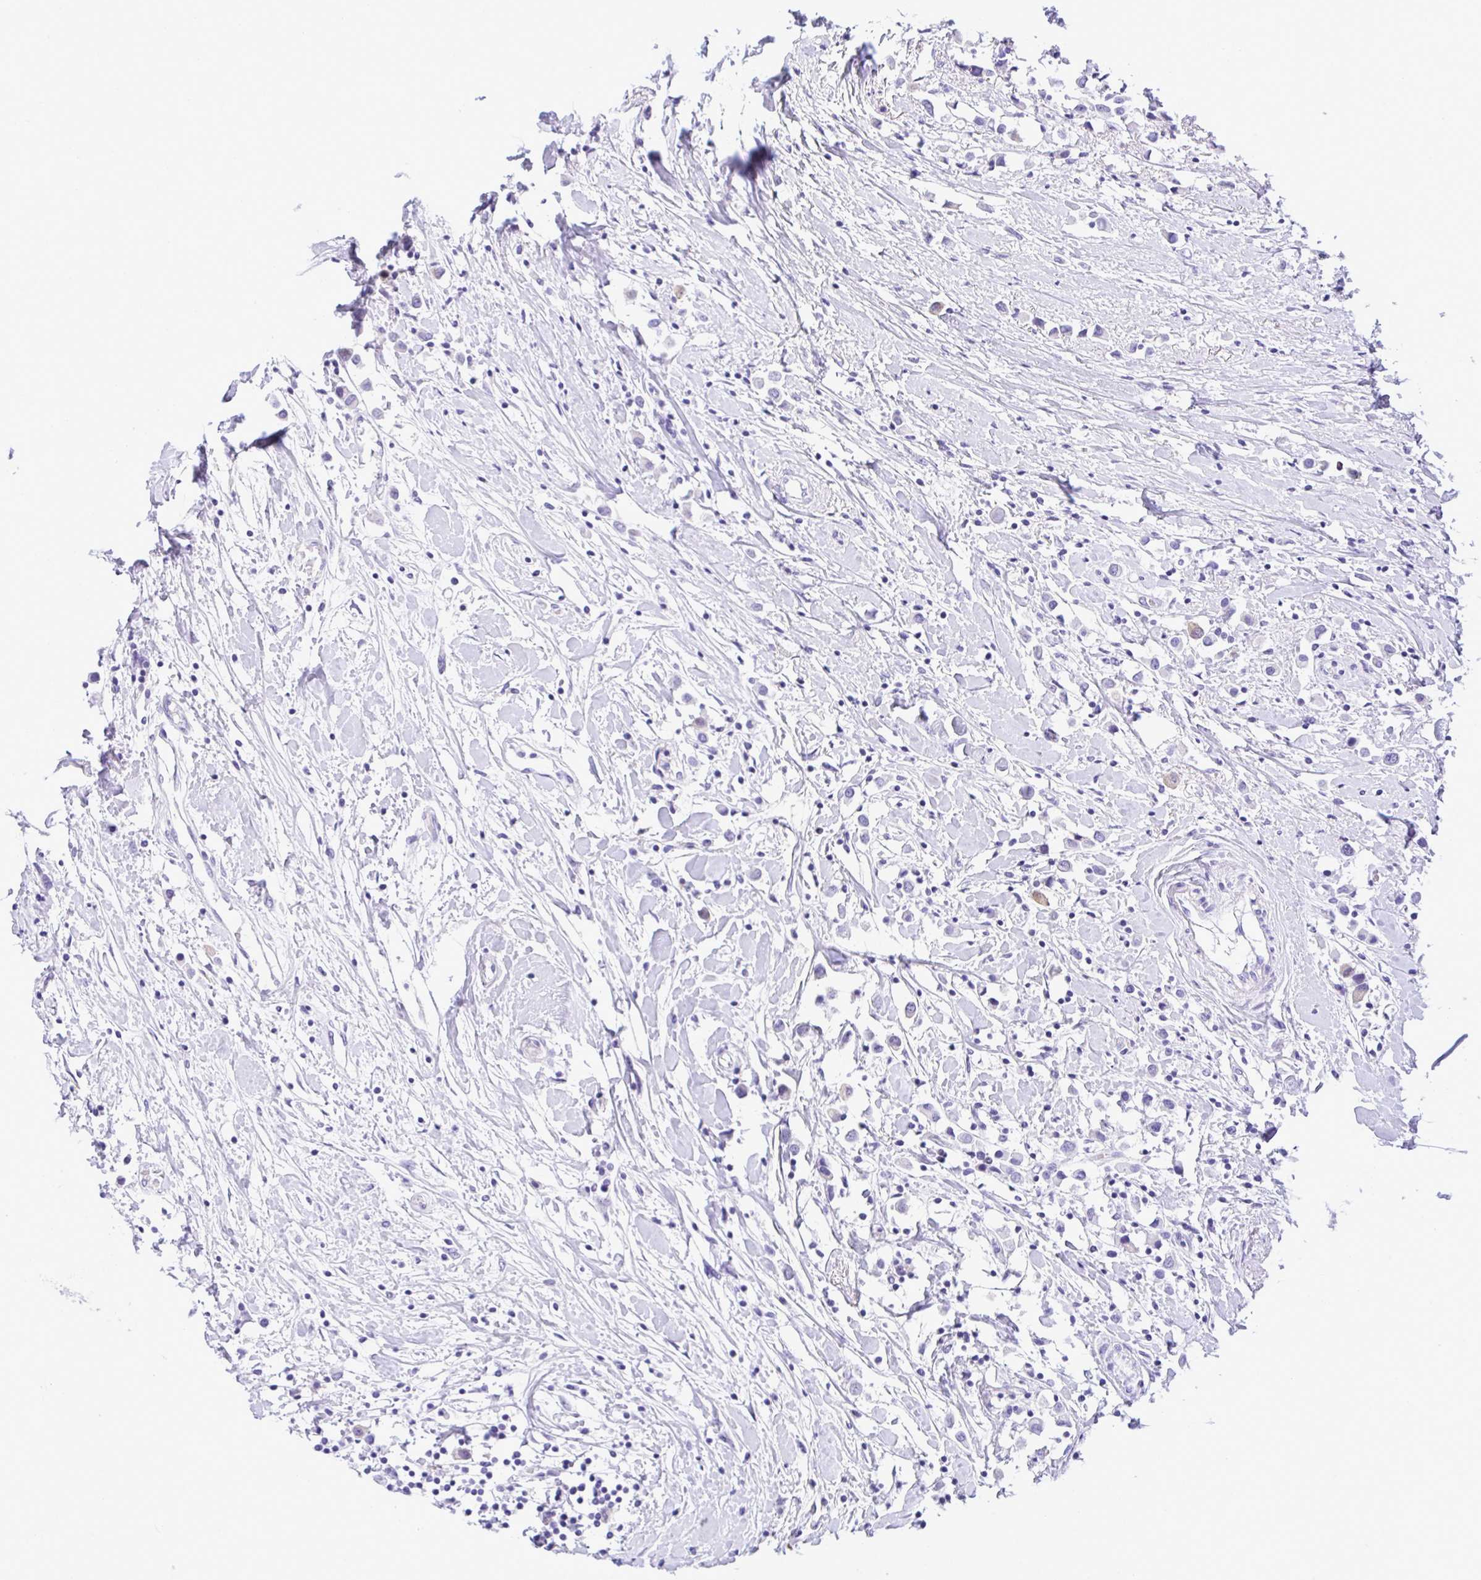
{"staining": {"intensity": "negative", "quantity": "none", "location": "none"}, "tissue": "breast cancer", "cell_type": "Tumor cells", "image_type": "cancer", "snomed": [{"axis": "morphology", "description": "Duct carcinoma"}, {"axis": "topography", "description": "Breast"}], "caption": "A histopathology image of human breast cancer is negative for staining in tumor cells.", "gene": "RRM2", "patient": {"sex": "female", "age": 61}}